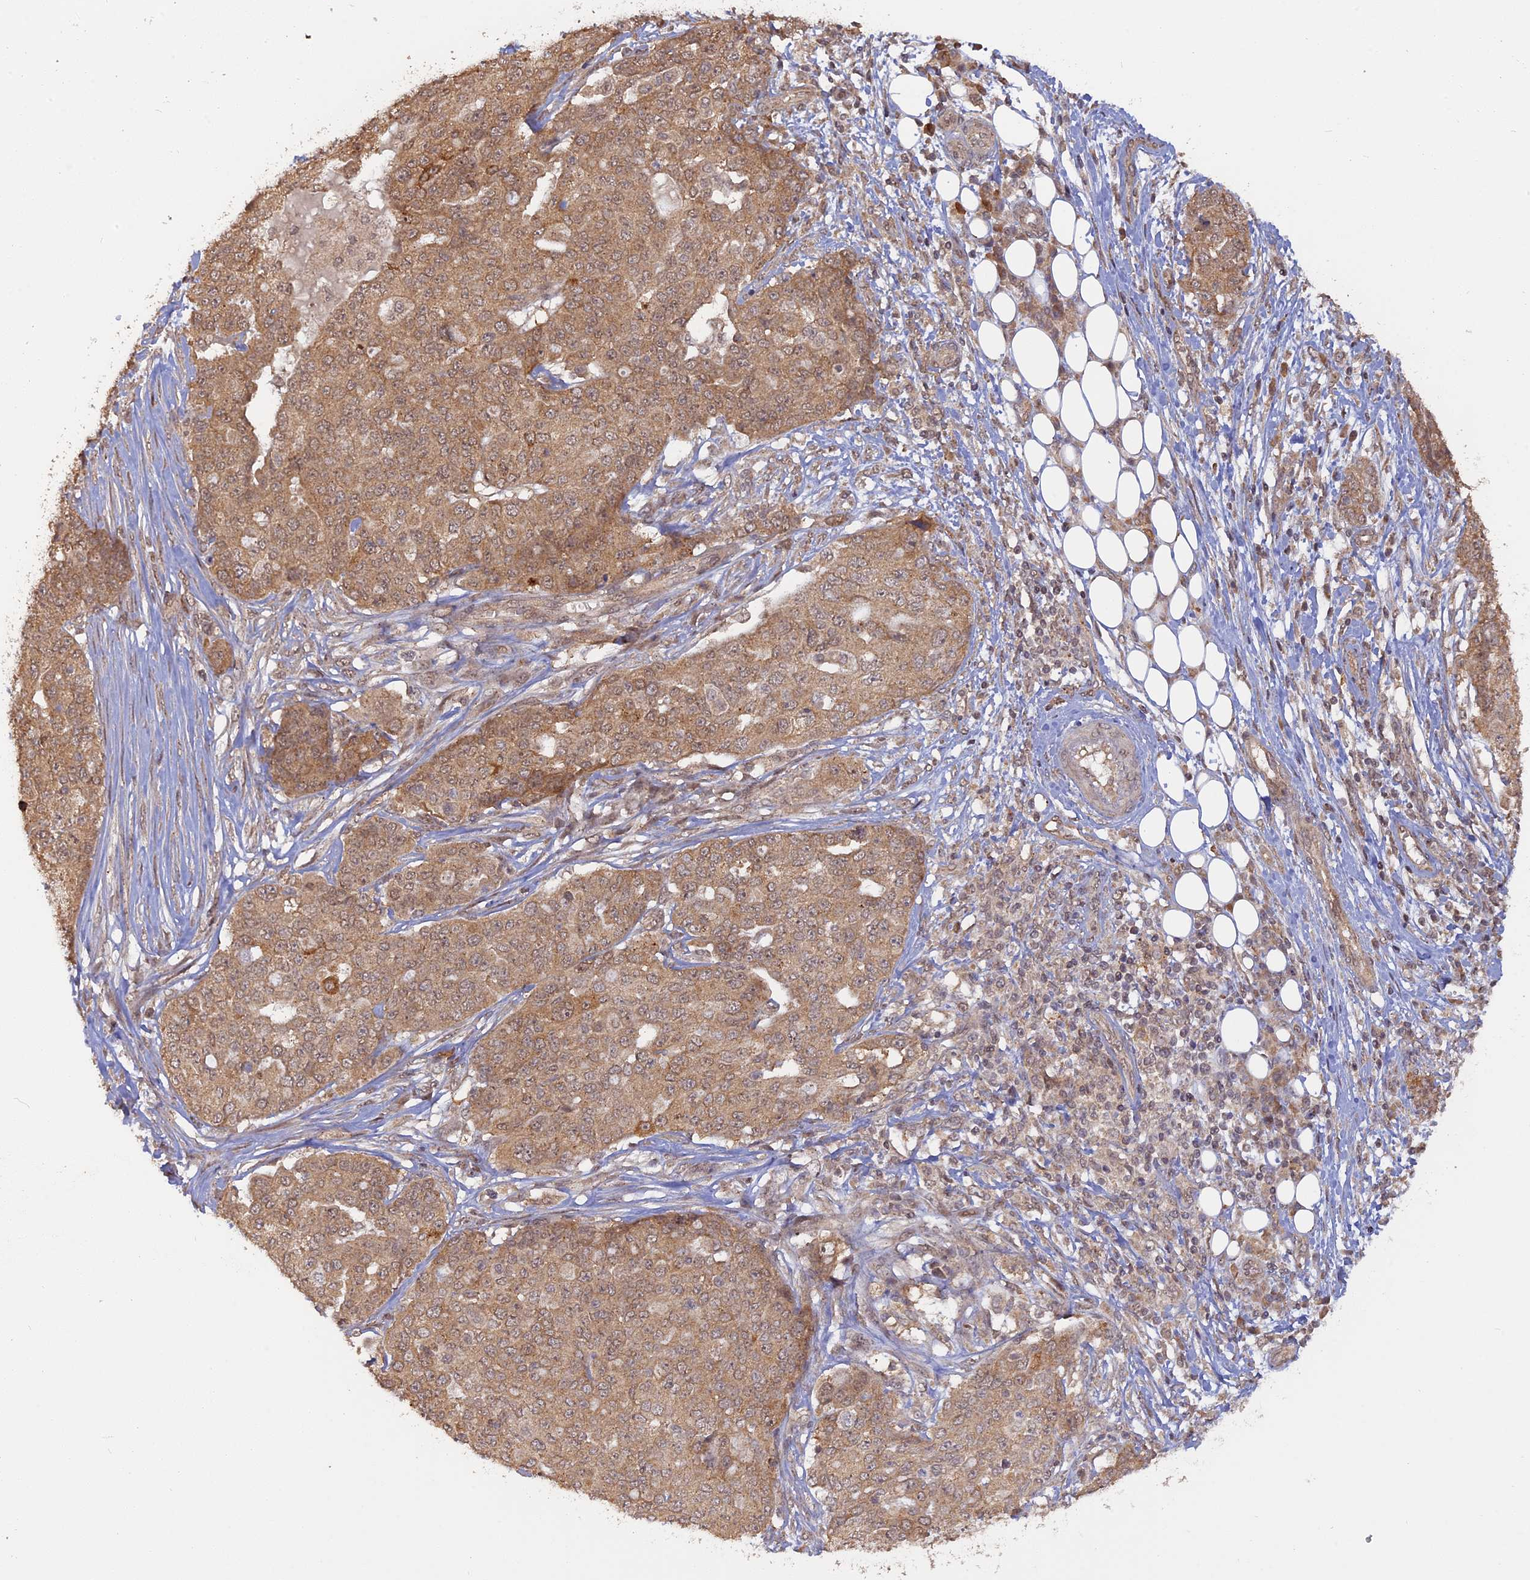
{"staining": {"intensity": "moderate", "quantity": ">75%", "location": "cytoplasmic/membranous"}, "tissue": "ovarian cancer", "cell_type": "Tumor cells", "image_type": "cancer", "snomed": [{"axis": "morphology", "description": "Cystadenocarcinoma, serous, NOS"}, {"axis": "topography", "description": "Soft tissue"}, {"axis": "topography", "description": "Ovary"}], "caption": "Ovarian serous cystadenocarcinoma tissue shows moderate cytoplasmic/membranous positivity in about >75% of tumor cells", "gene": "PKIG", "patient": {"sex": "female", "age": 57}}